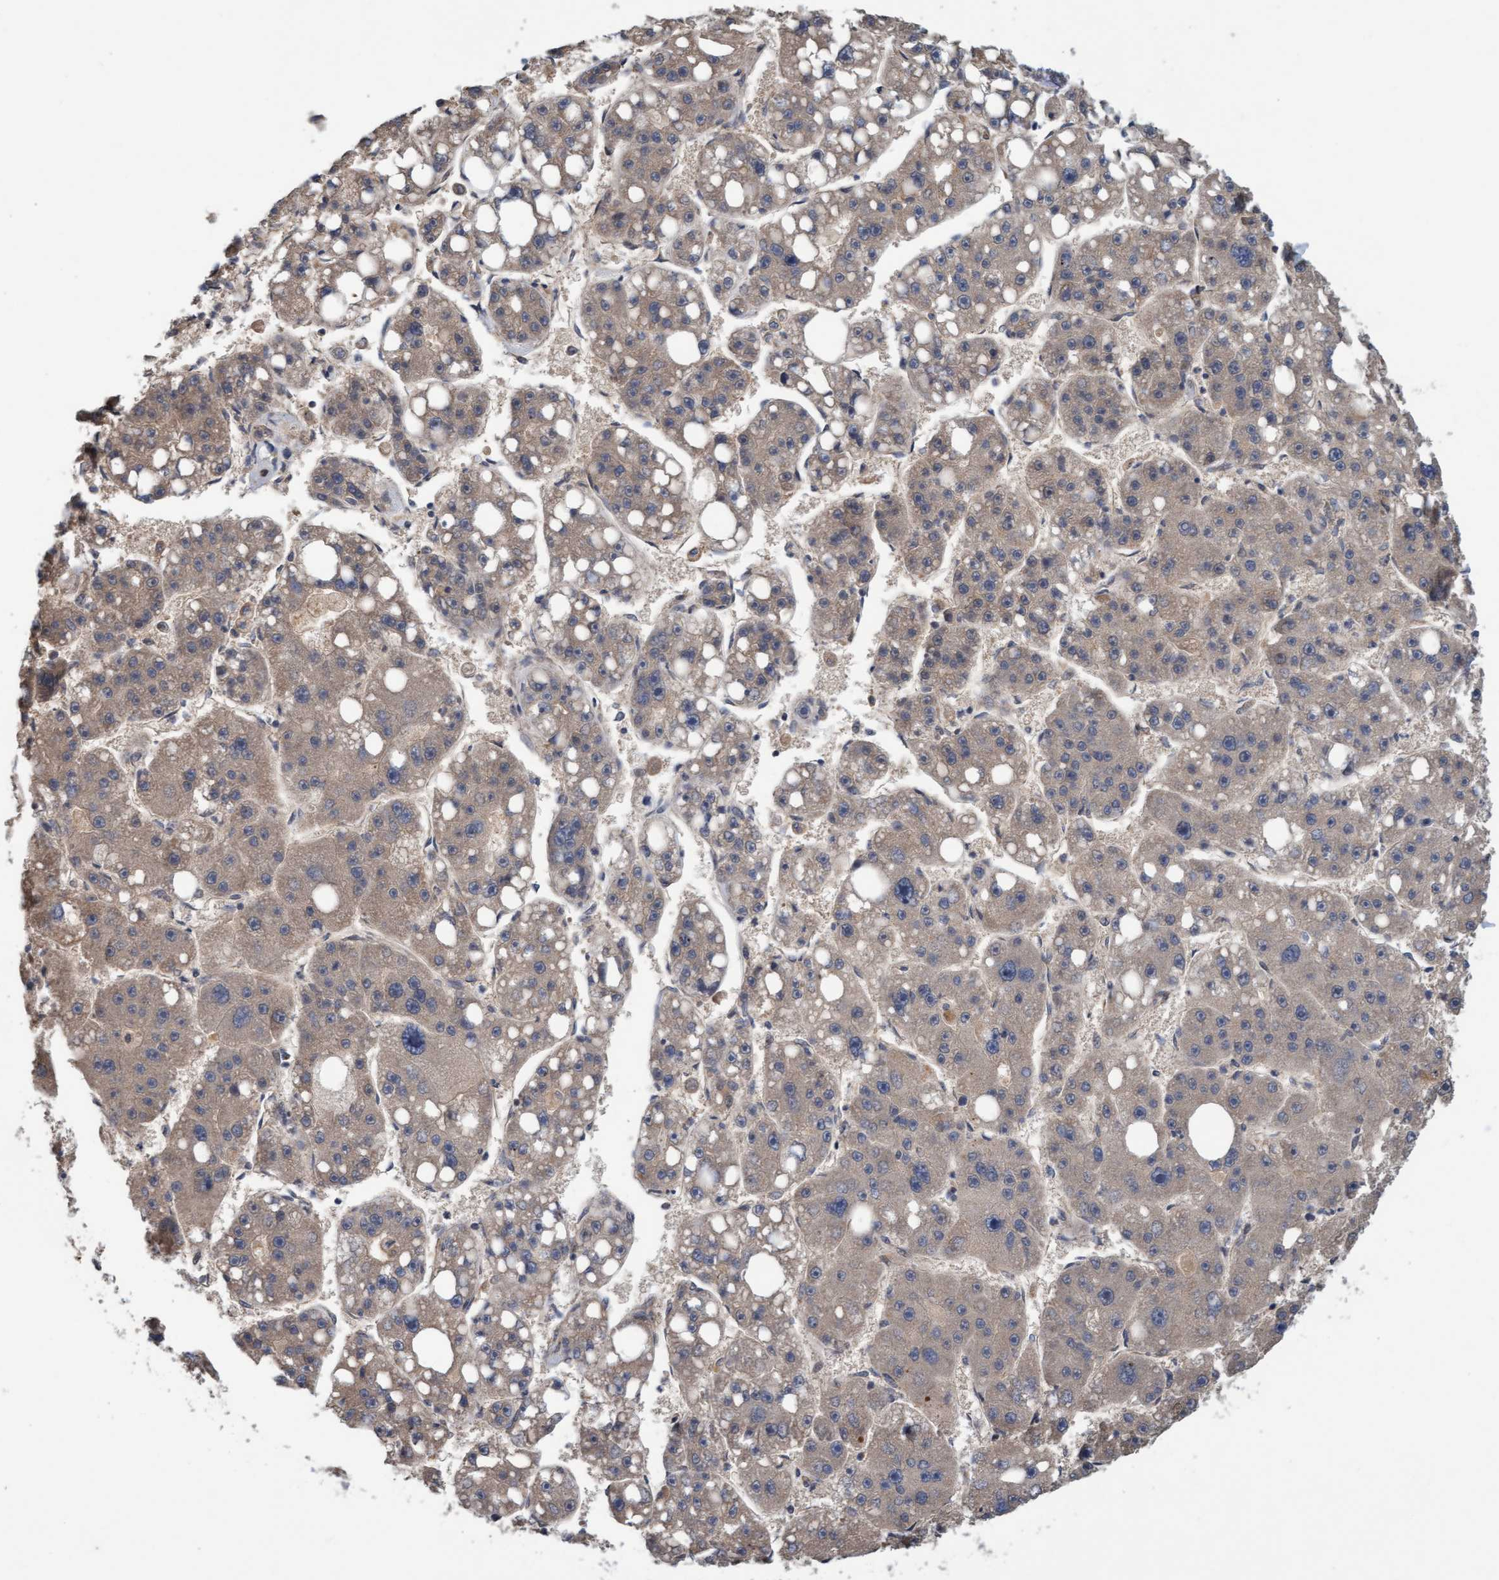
{"staining": {"intensity": "weak", "quantity": ">75%", "location": "cytoplasmic/membranous"}, "tissue": "liver cancer", "cell_type": "Tumor cells", "image_type": "cancer", "snomed": [{"axis": "morphology", "description": "Carcinoma, Hepatocellular, NOS"}, {"axis": "topography", "description": "Liver"}], "caption": "Immunohistochemistry of liver cancer (hepatocellular carcinoma) displays low levels of weak cytoplasmic/membranous staining in approximately >75% of tumor cells. (IHC, brightfield microscopy, high magnification).", "gene": "MLXIP", "patient": {"sex": "female", "age": 61}}